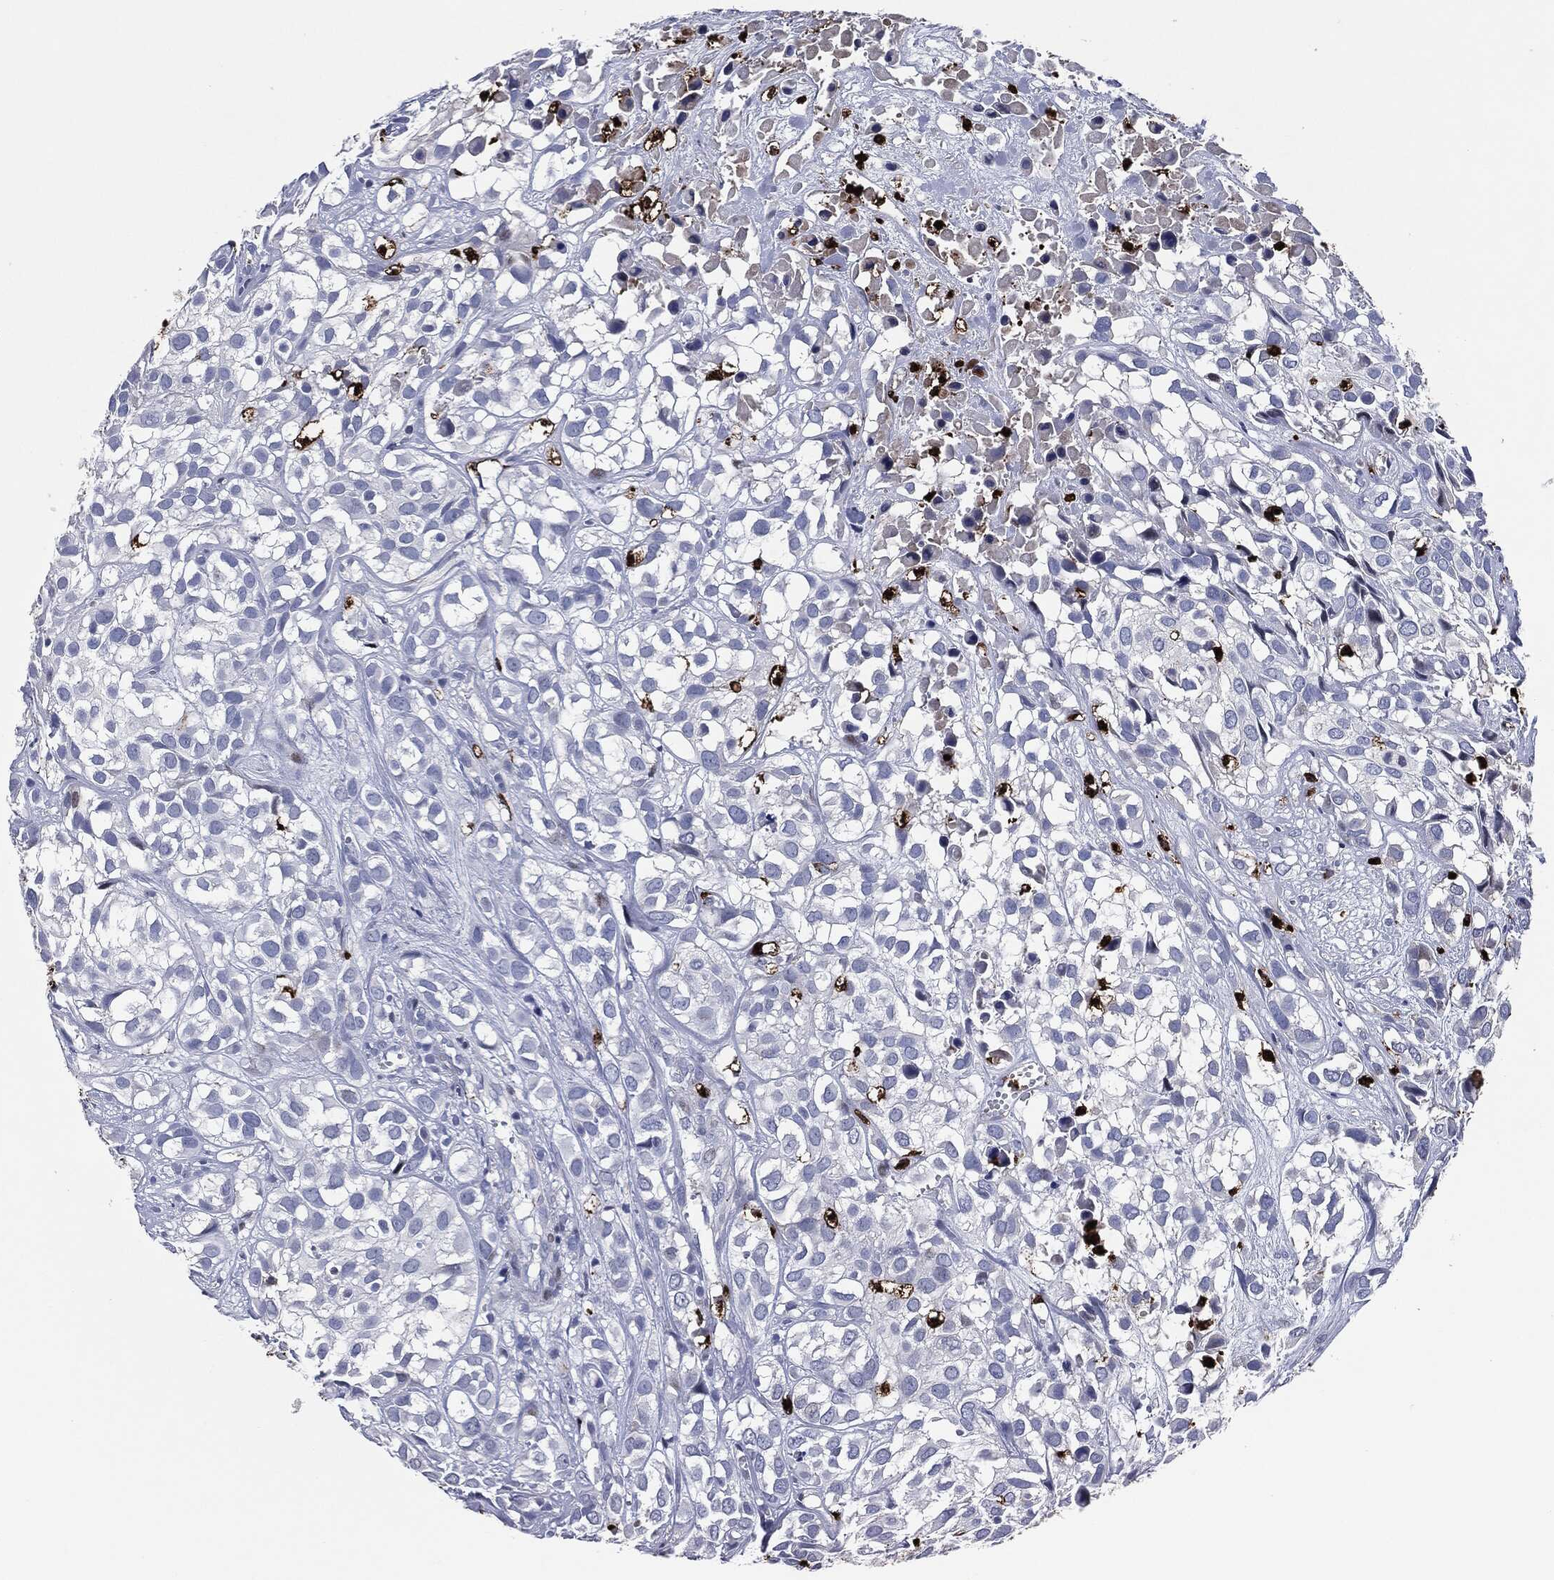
{"staining": {"intensity": "negative", "quantity": "none", "location": "none"}, "tissue": "urothelial cancer", "cell_type": "Tumor cells", "image_type": "cancer", "snomed": [{"axis": "morphology", "description": "Urothelial carcinoma, High grade"}, {"axis": "topography", "description": "Urinary bladder"}], "caption": "This histopathology image is of urothelial cancer stained with immunohistochemistry (IHC) to label a protein in brown with the nuclei are counter-stained blue. There is no expression in tumor cells. (DAB (3,3'-diaminobenzidine) immunohistochemistry (IHC) visualized using brightfield microscopy, high magnification).", "gene": "MPO", "patient": {"sex": "male", "age": 56}}